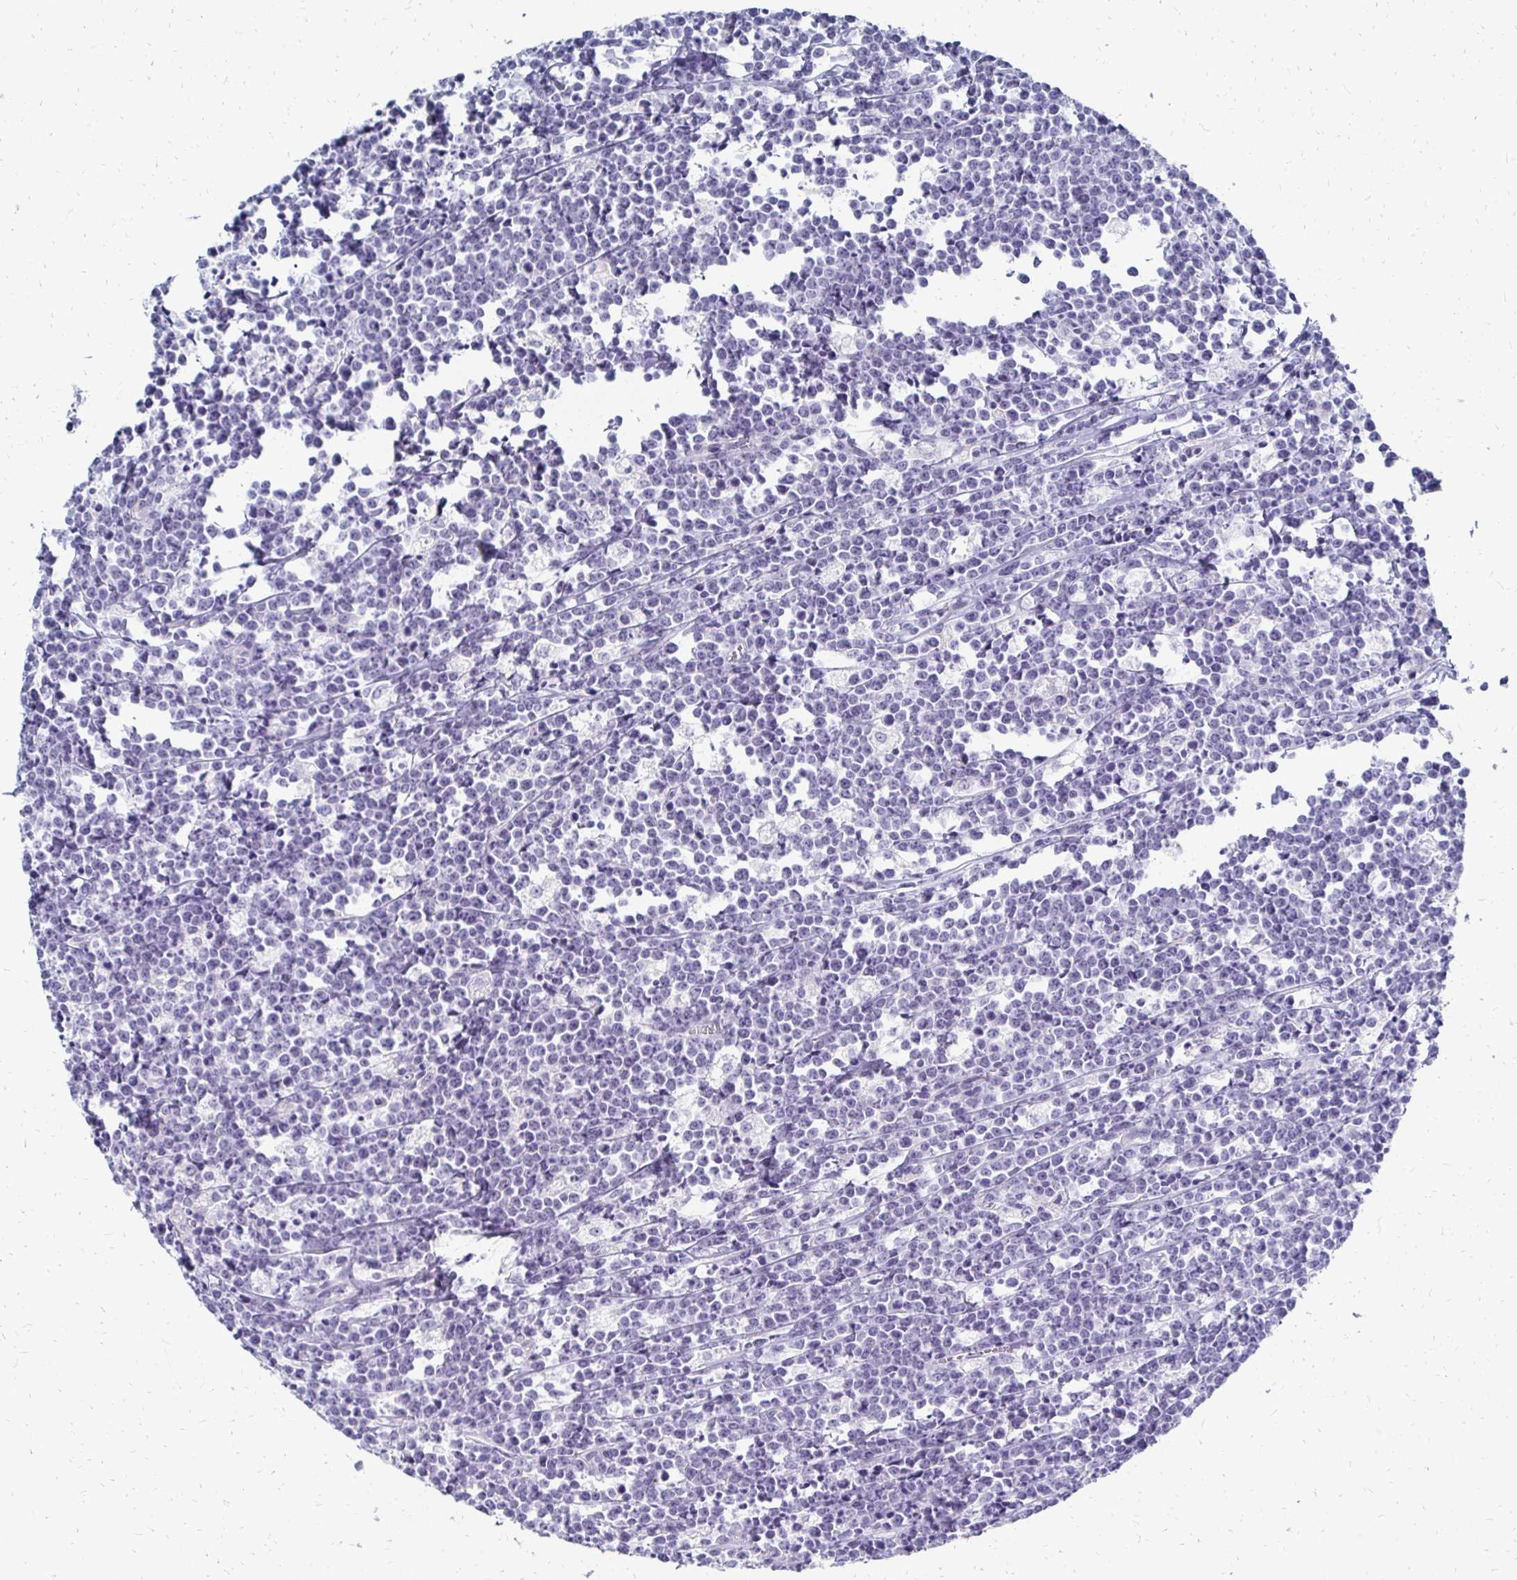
{"staining": {"intensity": "negative", "quantity": "none", "location": "none"}, "tissue": "lymphoma", "cell_type": "Tumor cells", "image_type": "cancer", "snomed": [{"axis": "morphology", "description": "Malignant lymphoma, non-Hodgkin's type, High grade"}, {"axis": "topography", "description": "Small intestine"}], "caption": "This is an immunohistochemistry (IHC) image of lymphoma. There is no expression in tumor cells.", "gene": "SYCP3", "patient": {"sex": "female", "age": 56}}